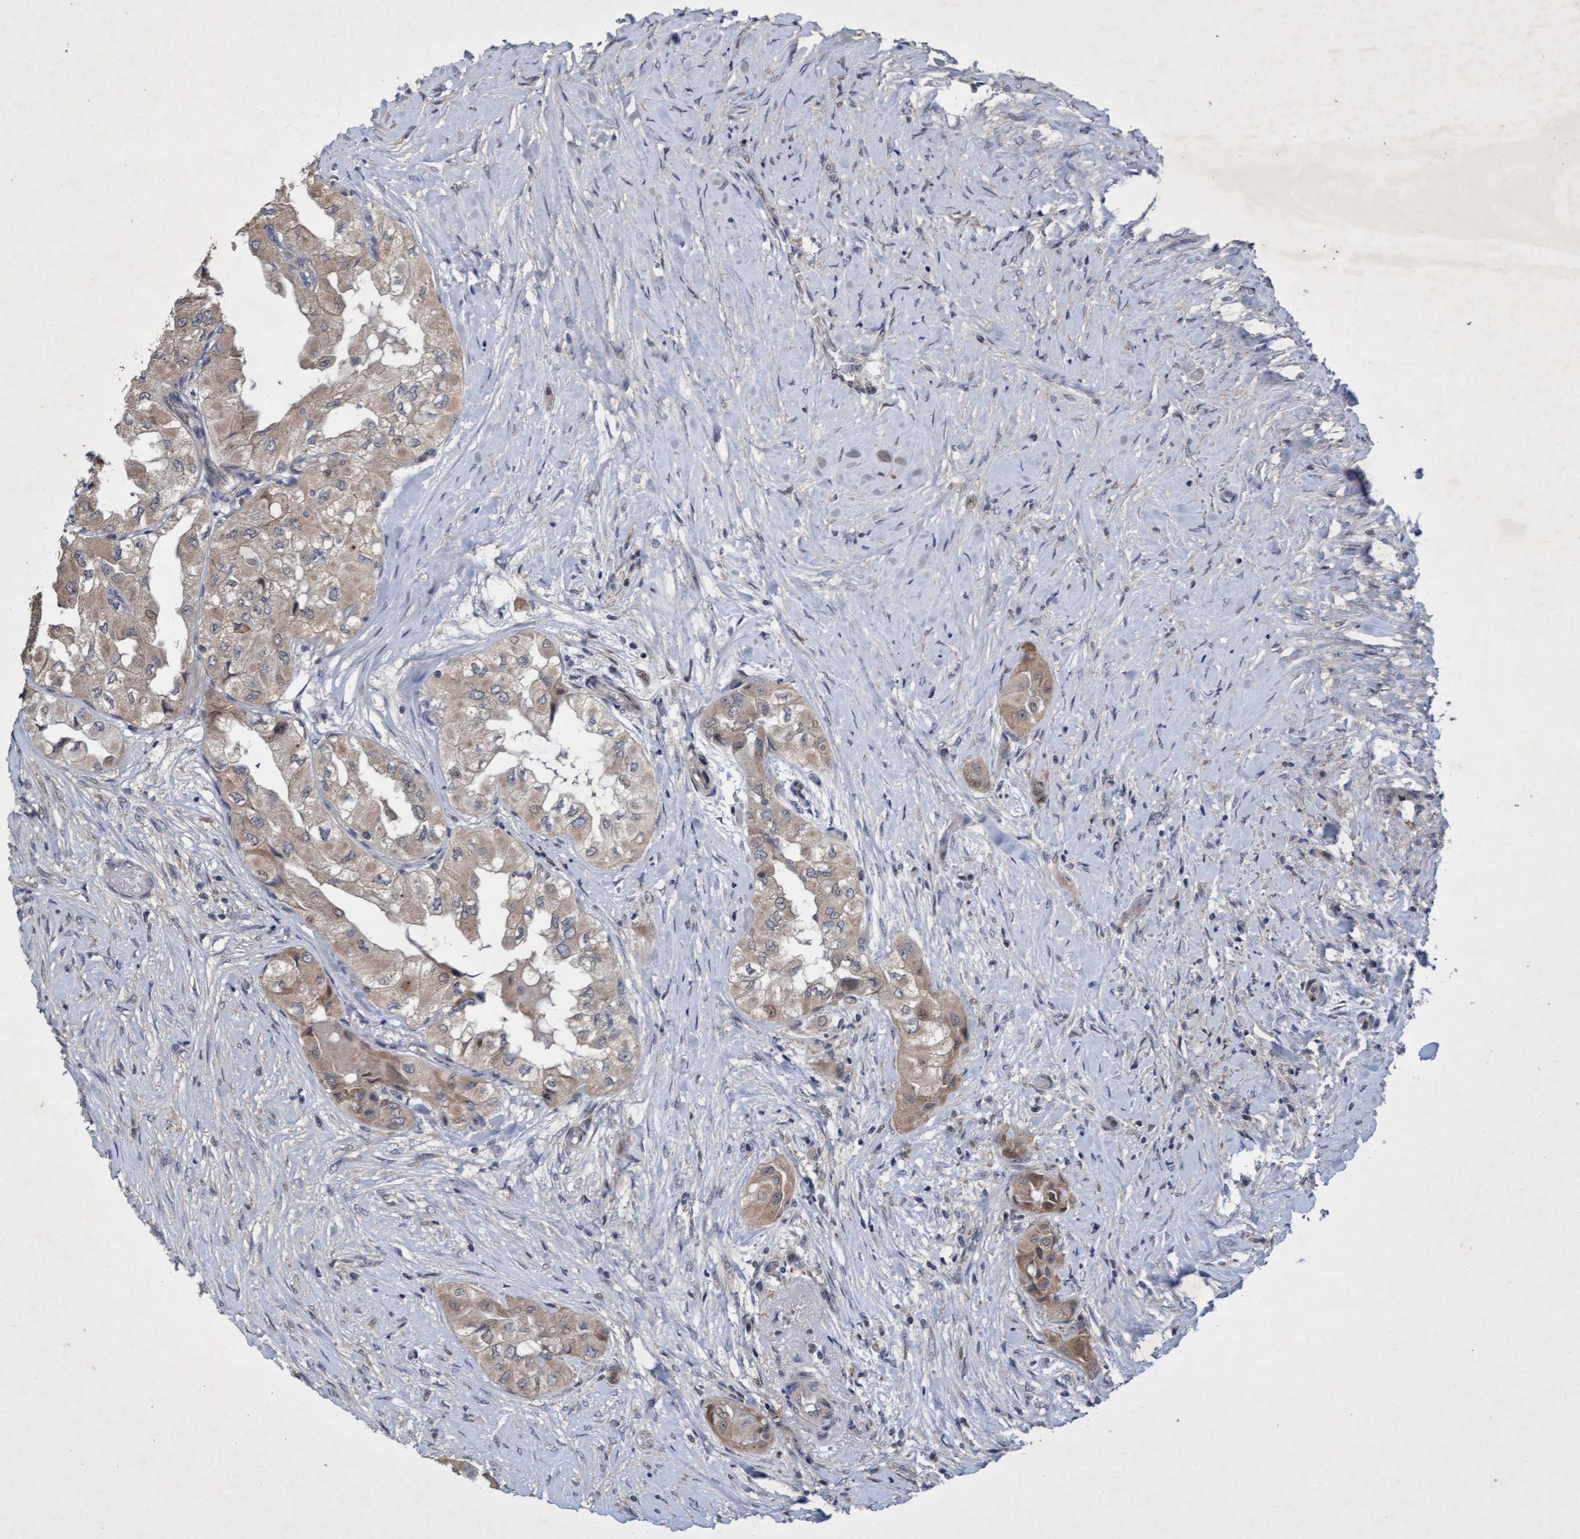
{"staining": {"intensity": "weak", "quantity": ">75%", "location": "cytoplasmic/membranous"}, "tissue": "thyroid cancer", "cell_type": "Tumor cells", "image_type": "cancer", "snomed": [{"axis": "morphology", "description": "Papillary adenocarcinoma, NOS"}, {"axis": "topography", "description": "Thyroid gland"}], "caption": "A brown stain shows weak cytoplasmic/membranous positivity of a protein in thyroid papillary adenocarcinoma tumor cells.", "gene": "ZNF677", "patient": {"sex": "female", "age": 59}}